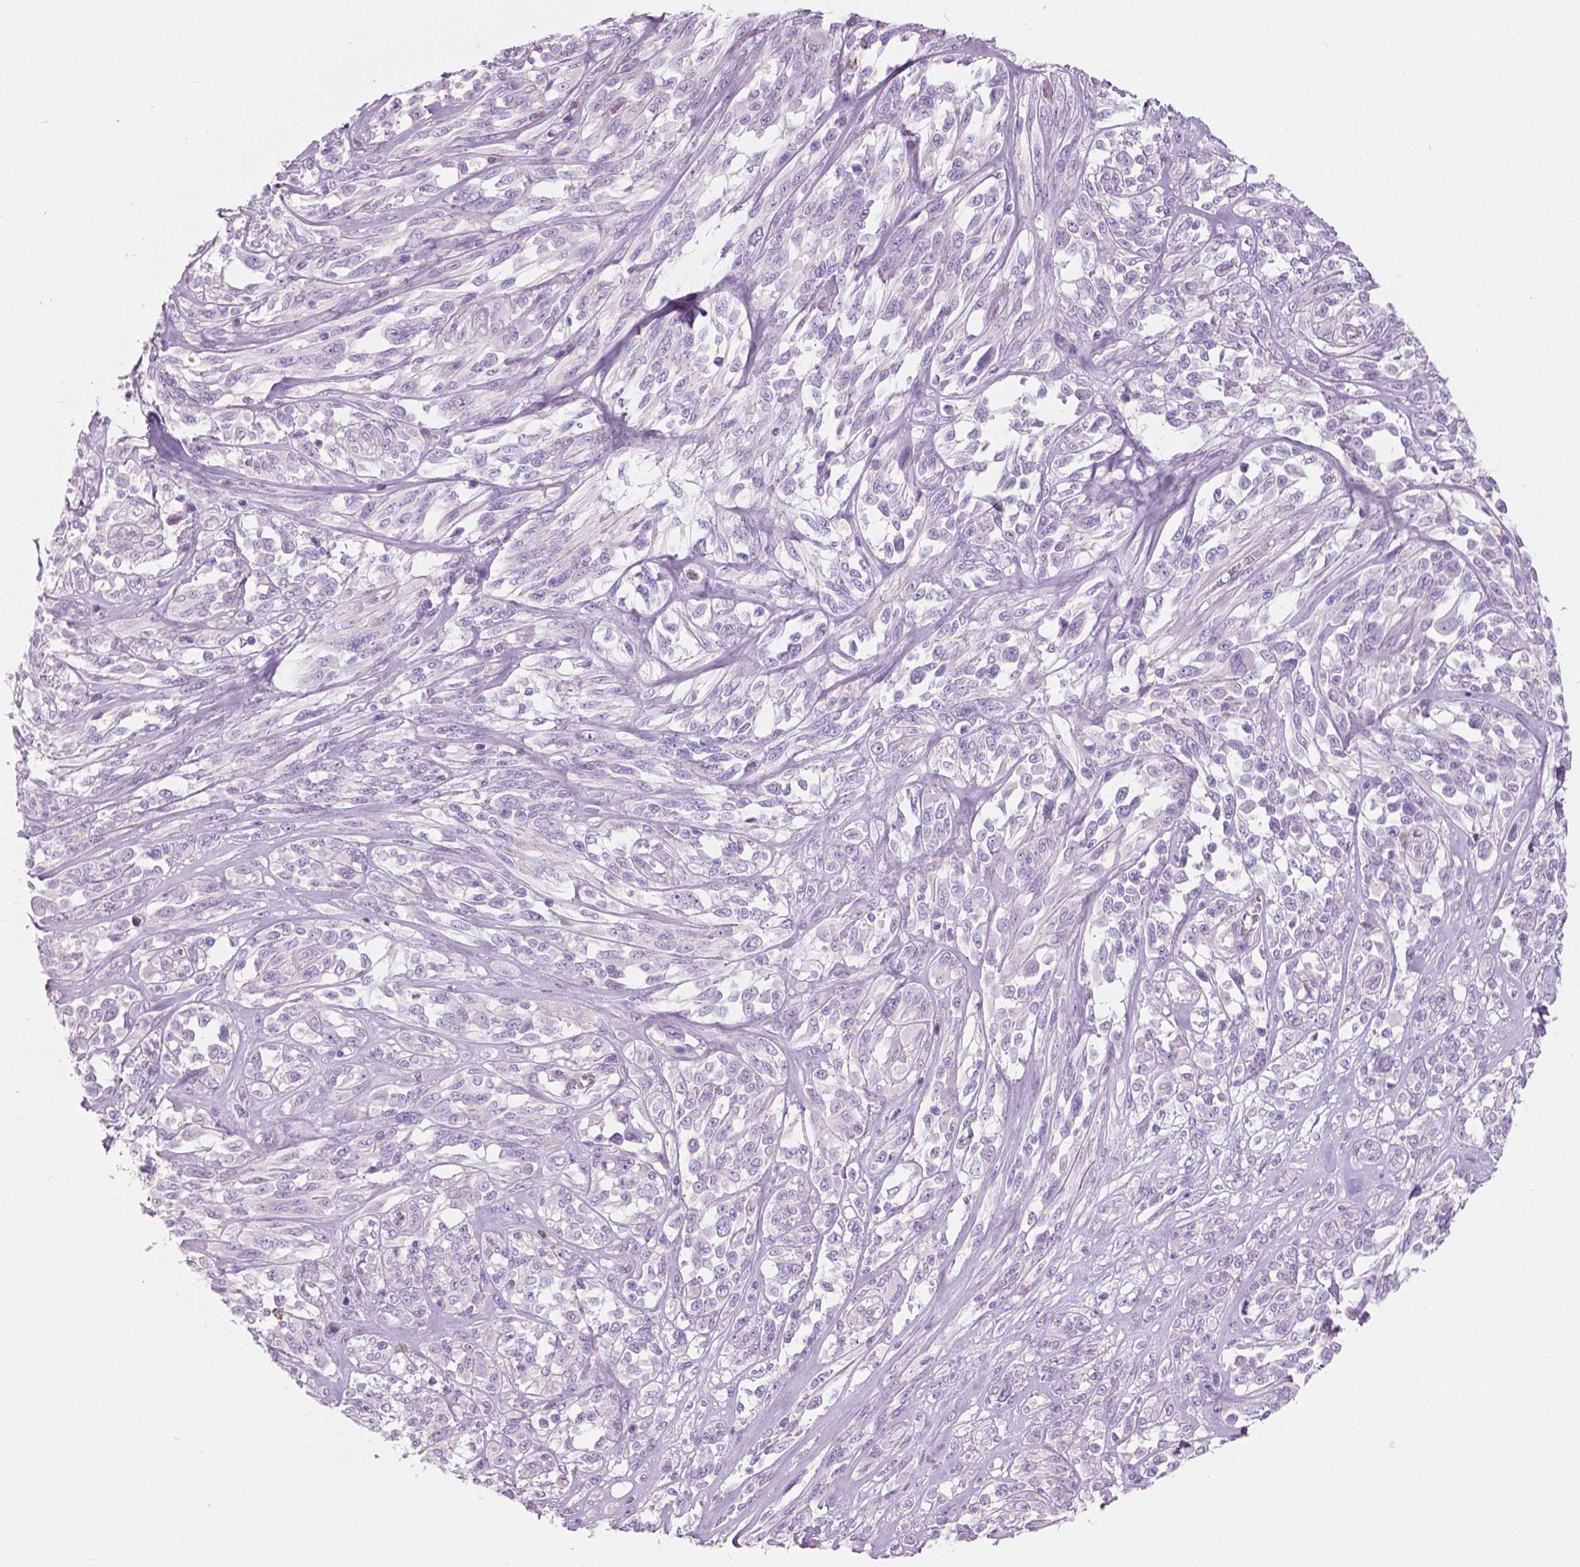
{"staining": {"intensity": "negative", "quantity": "none", "location": "none"}, "tissue": "melanoma", "cell_type": "Tumor cells", "image_type": "cancer", "snomed": [{"axis": "morphology", "description": "Malignant melanoma, NOS"}, {"axis": "topography", "description": "Skin"}], "caption": "Protein analysis of malignant melanoma exhibits no significant staining in tumor cells.", "gene": "CXCR2", "patient": {"sex": "female", "age": 91}}